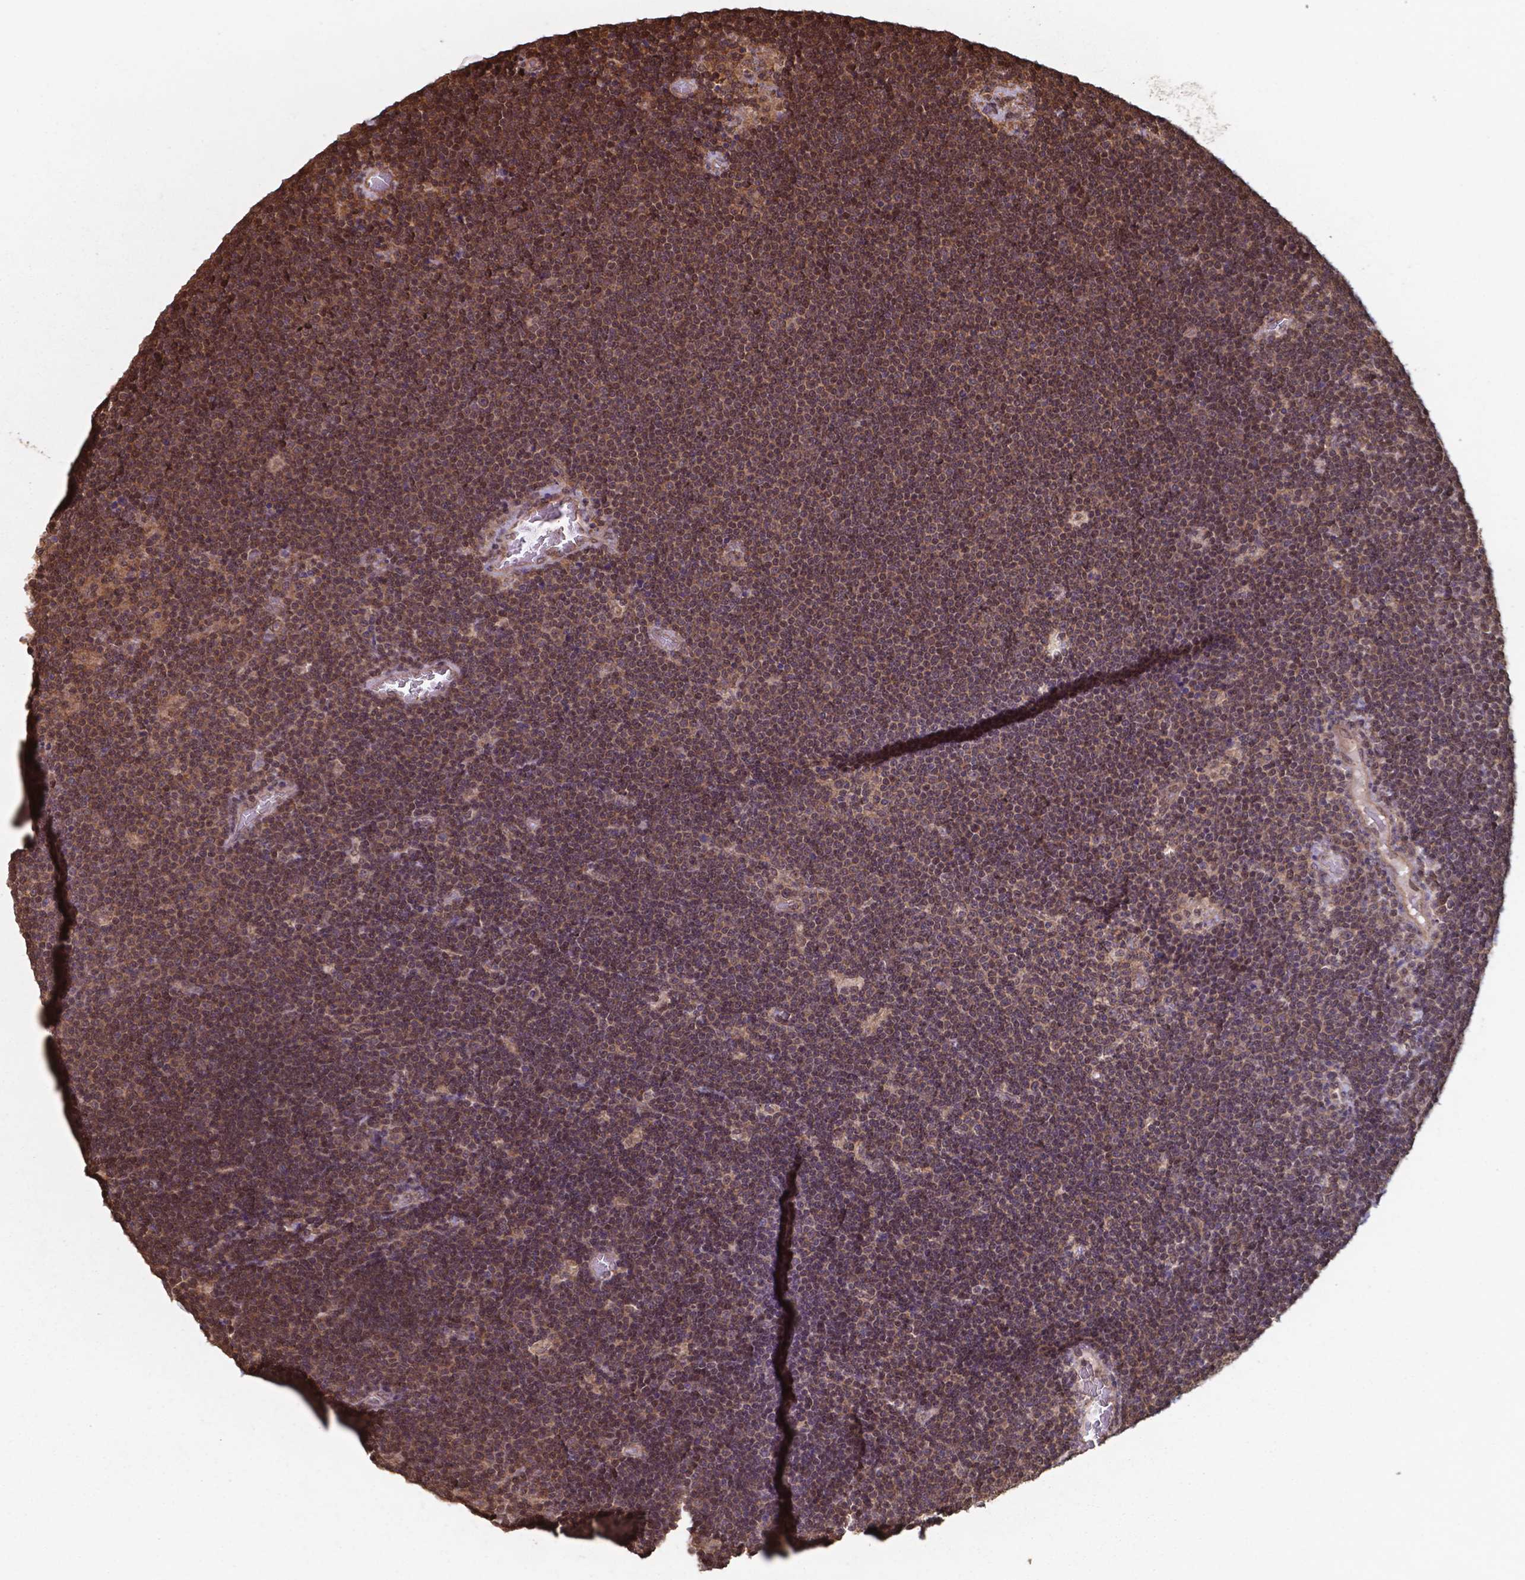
{"staining": {"intensity": "moderate", "quantity": ">75%", "location": "cytoplasmic/membranous,nuclear"}, "tissue": "lymphoma", "cell_type": "Tumor cells", "image_type": "cancer", "snomed": [{"axis": "morphology", "description": "Malignant lymphoma, non-Hodgkin's type, Low grade"}, {"axis": "topography", "description": "Brain"}], "caption": "Immunohistochemistry (DAB) staining of low-grade malignant lymphoma, non-Hodgkin's type shows moderate cytoplasmic/membranous and nuclear protein positivity in about >75% of tumor cells.", "gene": "CHP2", "patient": {"sex": "female", "age": 66}}